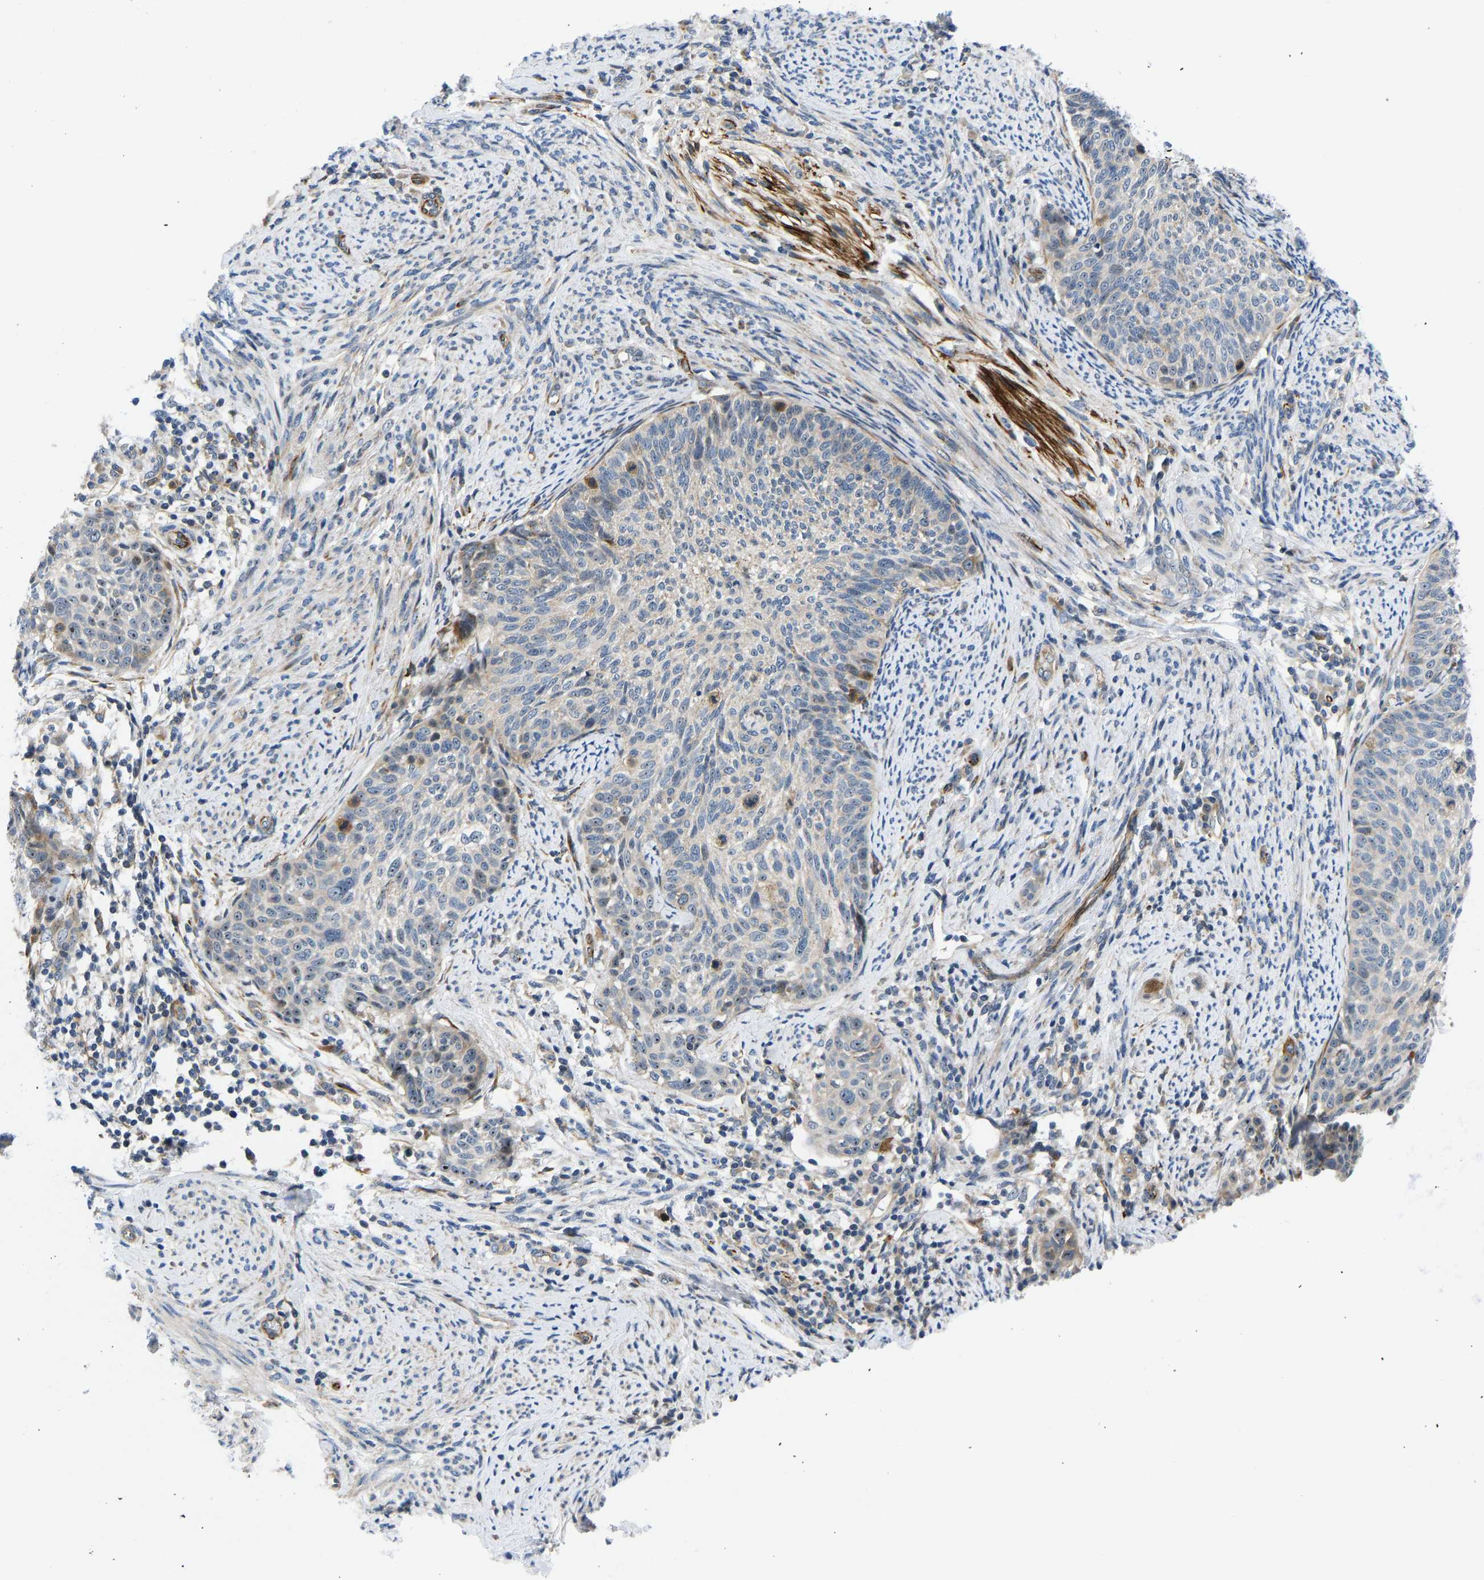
{"staining": {"intensity": "moderate", "quantity": "<25%", "location": "cytoplasmic/membranous,nuclear"}, "tissue": "cervical cancer", "cell_type": "Tumor cells", "image_type": "cancer", "snomed": [{"axis": "morphology", "description": "Squamous cell carcinoma, NOS"}, {"axis": "topography", "description": "Cervix"}], "caption": "Cervical cancer (squamous cell carcinoma) stained with a protein marker reveals moderate staining in tumor cells.", "gene": "RESF1", "patient": {"sex": "female", "age": 70}}